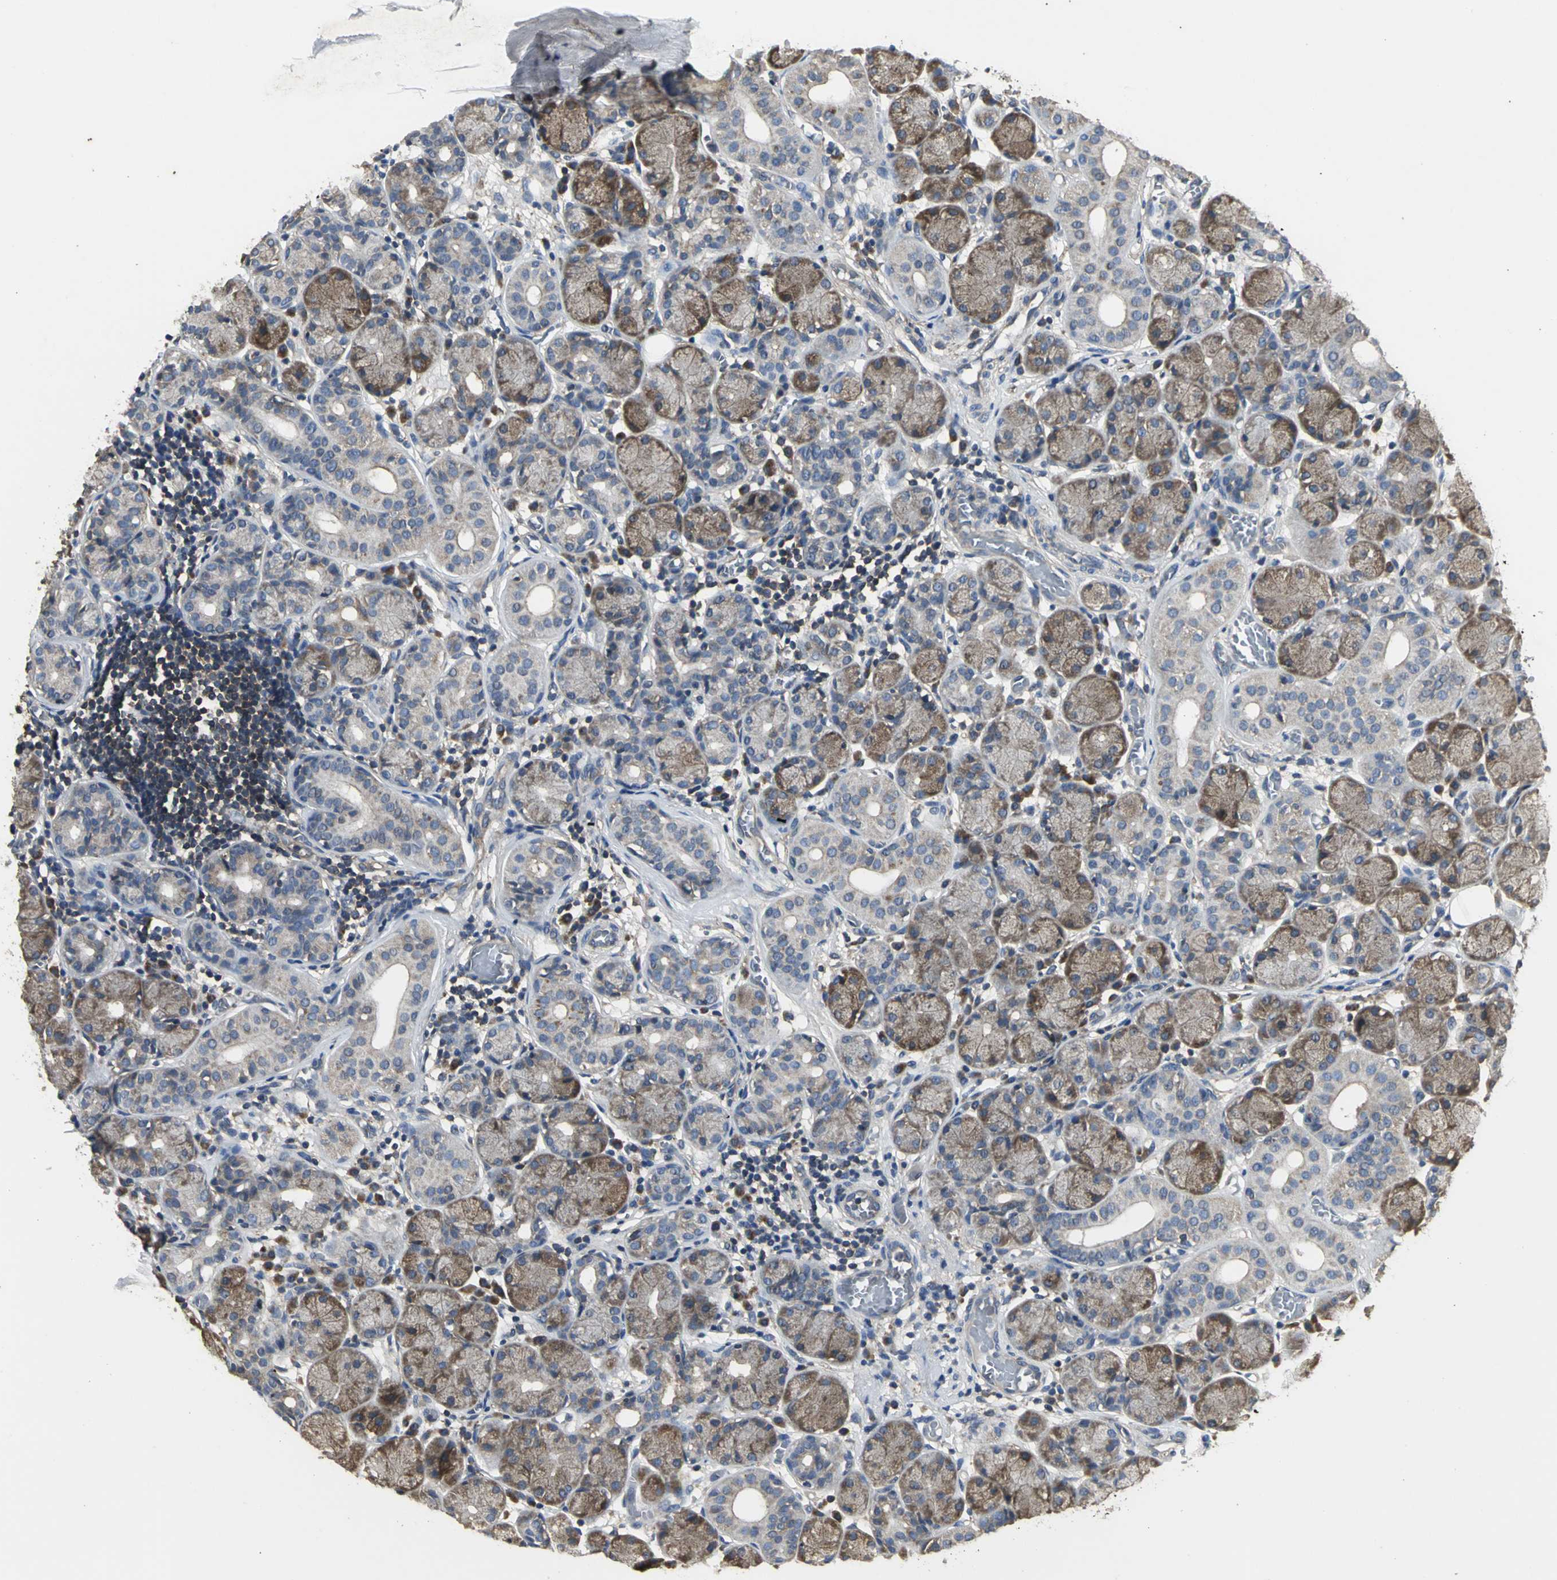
{"staining": {"intensity": "moderate", "quantity": "25%-75%", "location": "cytoplasmic/membranous"}, "tissue": "salivary gland", "cell_type": "Glandular cells", "image_type": "normal", "snomed": [{"axis": "morphology", "description": "Normal tissue, NOS"}, {"axis": "topography", "description": "Salivary gland"}], "caption": "Moderate cytoplasmic/membranous staining for a protein is present in about 25%-75% of glandular cells of benign salivary gland using IHC.", "gene": "IRF3", "patient": {"sex": "female", "age": 24}}